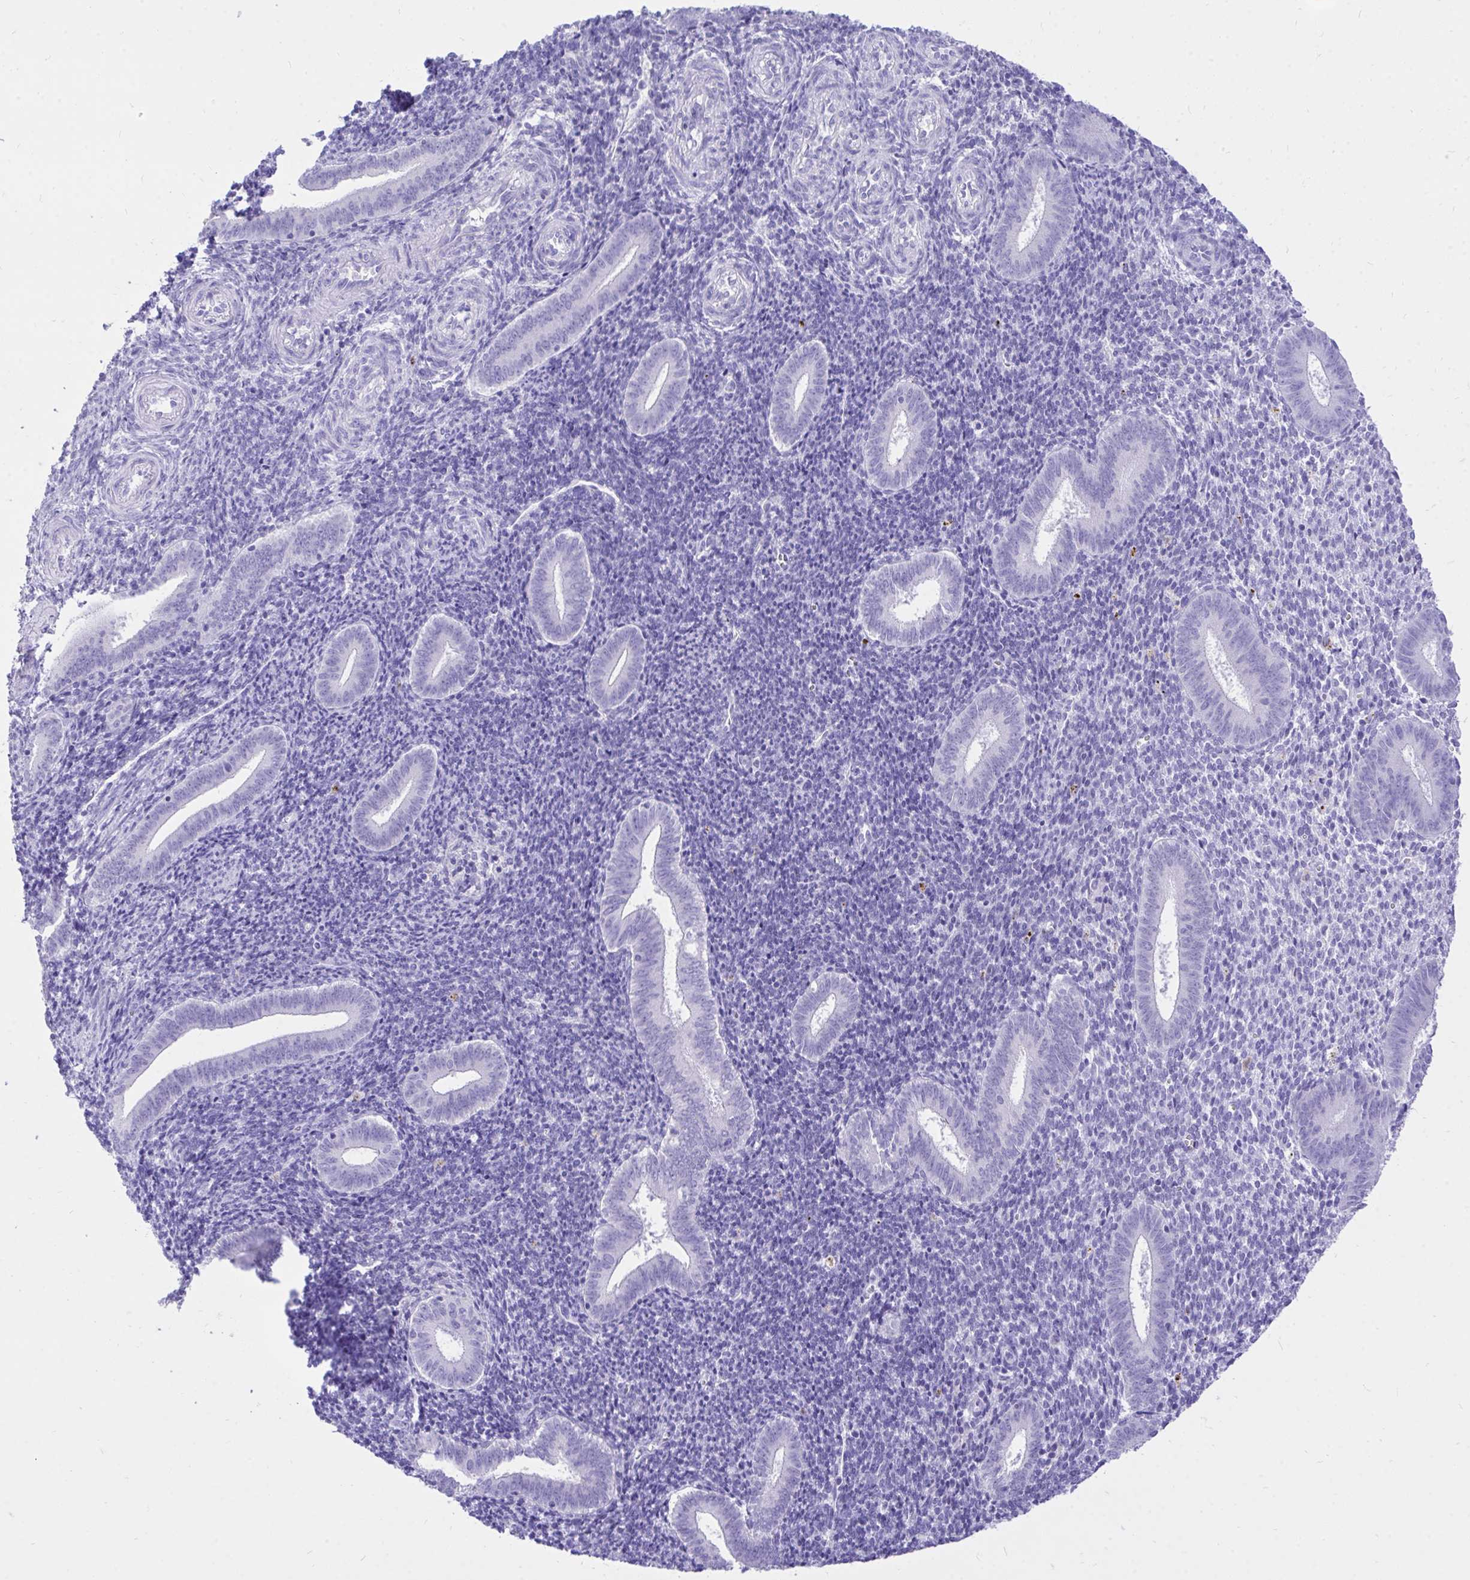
{"staining": {"intensity": "negative", "quantity": "none", "location": "none"}, "tissue": "endometrium", "cell_type": "Cells in endometrial stroma", "image_type": "normal", "snomed": [{"axis": "morphology", "description": "Normal tissue, NOS"}, {"axis": "topography", "description": "Endometrium"}], "caption": "High magnification brightfield microscopy of unremarkable endometrium stained with DAB (3,3'-diaminobenzidine) (brown) and counterstained with hematoxylin (blue): cells in endometrial stroma show no significant staining. (DAB IHC visualized using brightfield microscopy, high magnification).", "gene": "MON1A", "patient": {"sex": "female", "age": 25}}